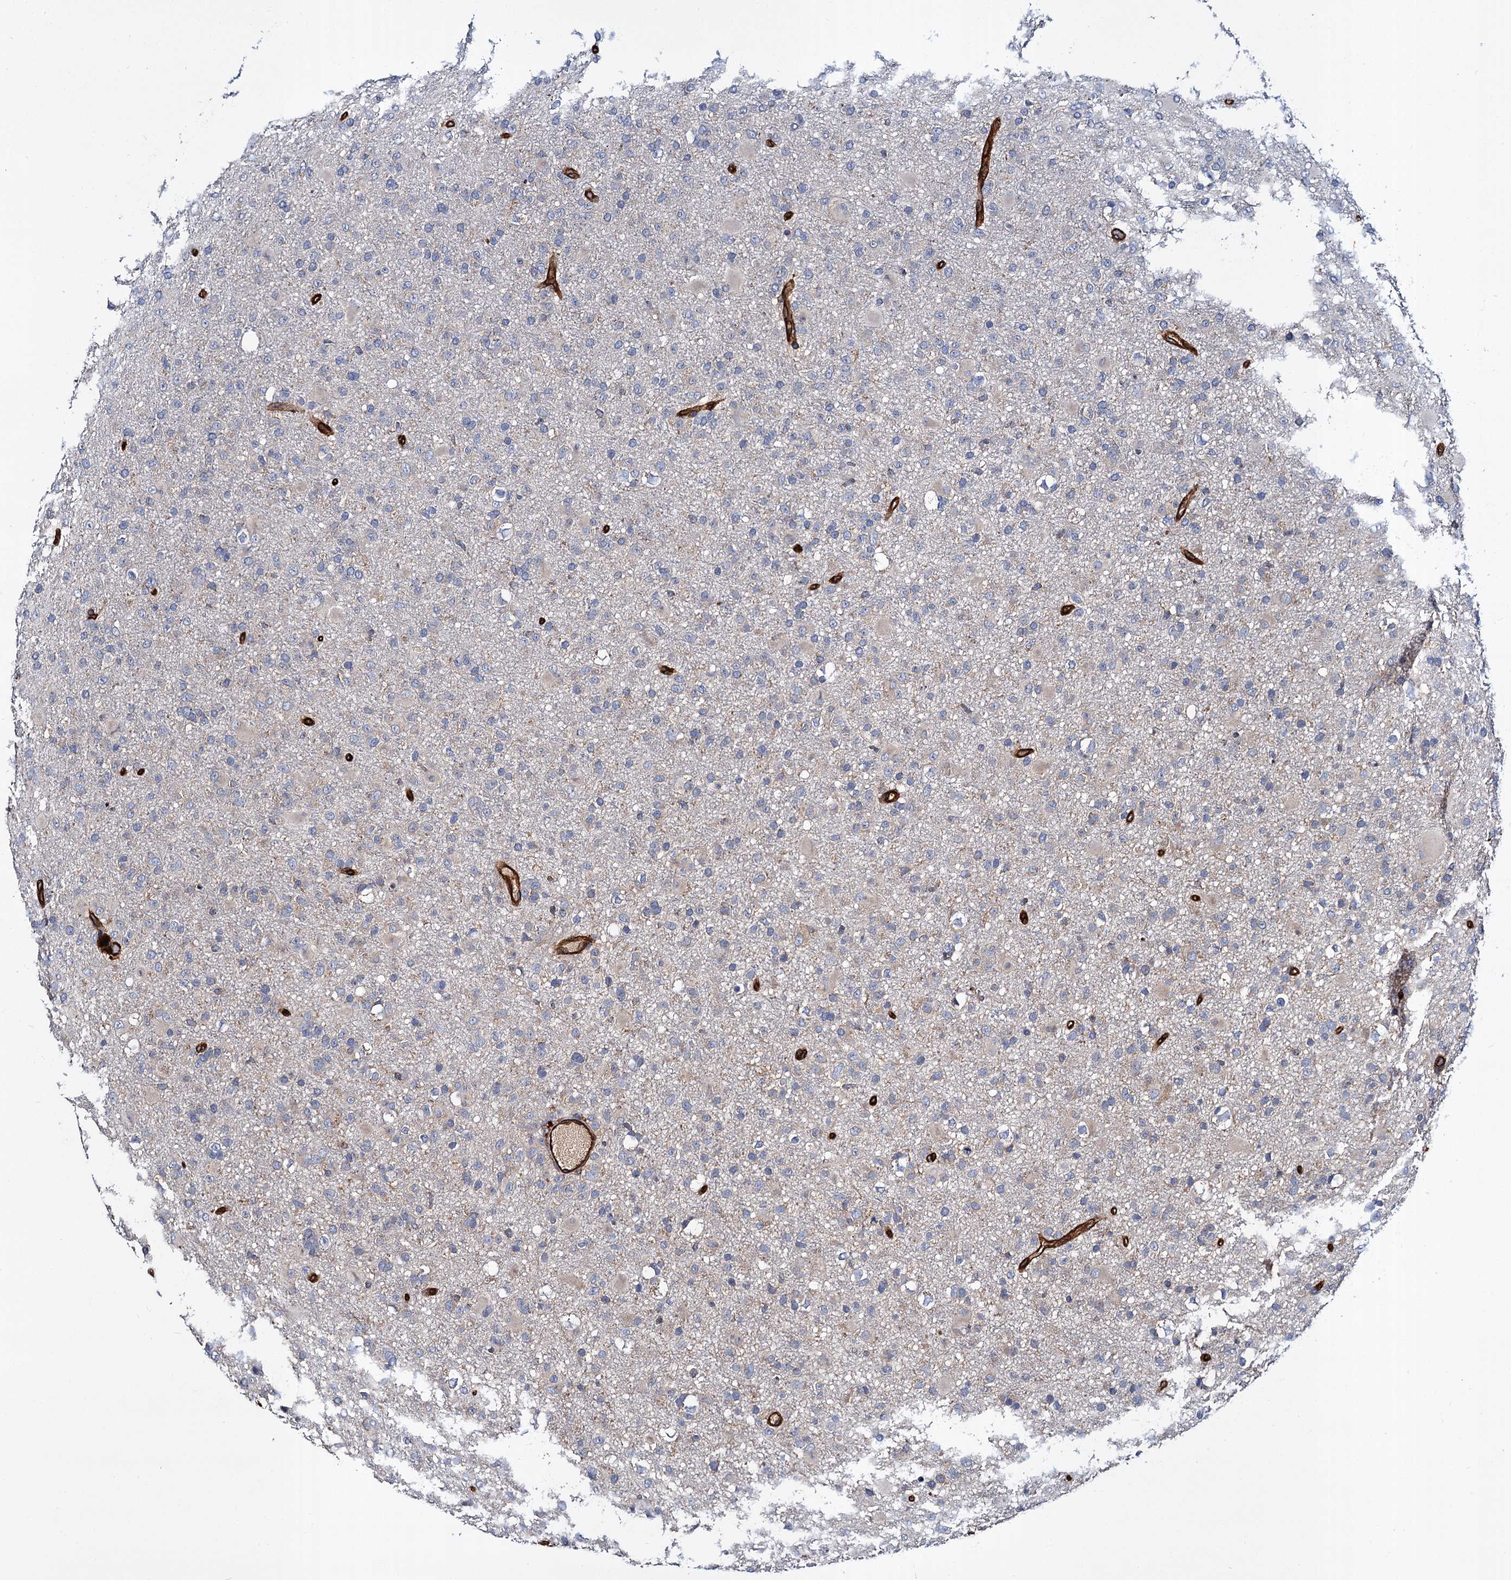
{"staining": {"intensity": "negative", "quantity": "none", "location": "none"}, "tissue": "glioma", "cell_type": "Tumor cells", "image_type": "cancer", "snomed": [{"axis": "morphology", "description": "Glioma, malignant, Low grade"}, {"axis": "topography", "description": "Brain"}], "caption": "Tumor cells are negative for protein expression in human malignant glioma (low-grade).", "gene": "CACNA1C", "patient": {"sex": "male", "age": 65}}